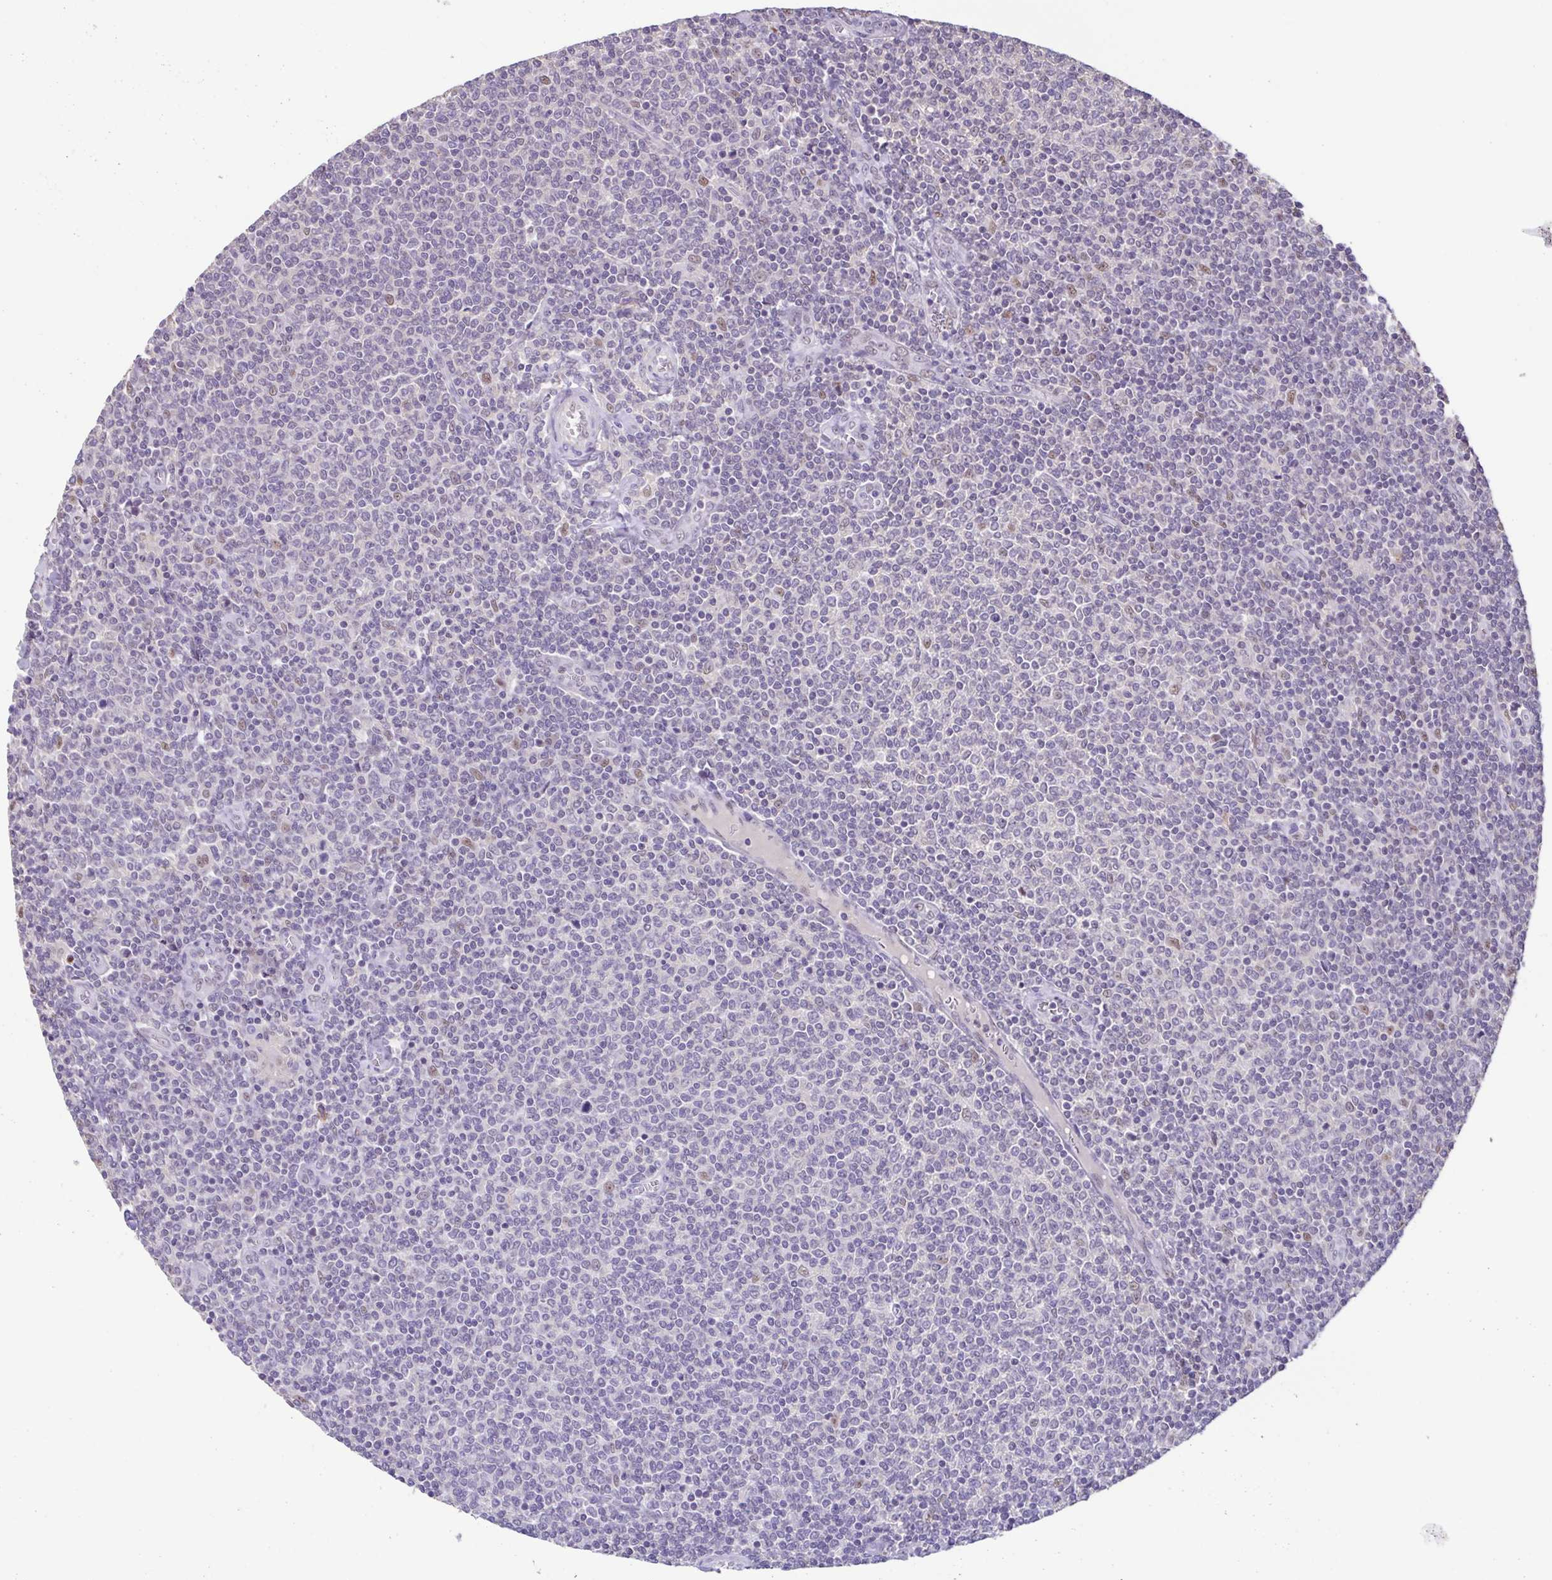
{"staining": {"intensity": "negative", "quantity": "none", "location": "none"}, "tissue": "lymphoma", "cell_type": "Tumor cells", "image_type": "cancer", "snomed": [{"axis": "morphology", "description": "Malignant lymphoma, non-Hodgkin's type, Low grade"}, {"axis": "topography", "description": "Lymph node"}], "caption": "Immunohistochemistry (IHC) image of malignant lymphoma, non-Hodgkin's type (low-grade) stained for a protein (brown), which shows no expression in tumor cells.", "gene": "ACTRT3", "patient": {"sex": "male", "age": 52}}